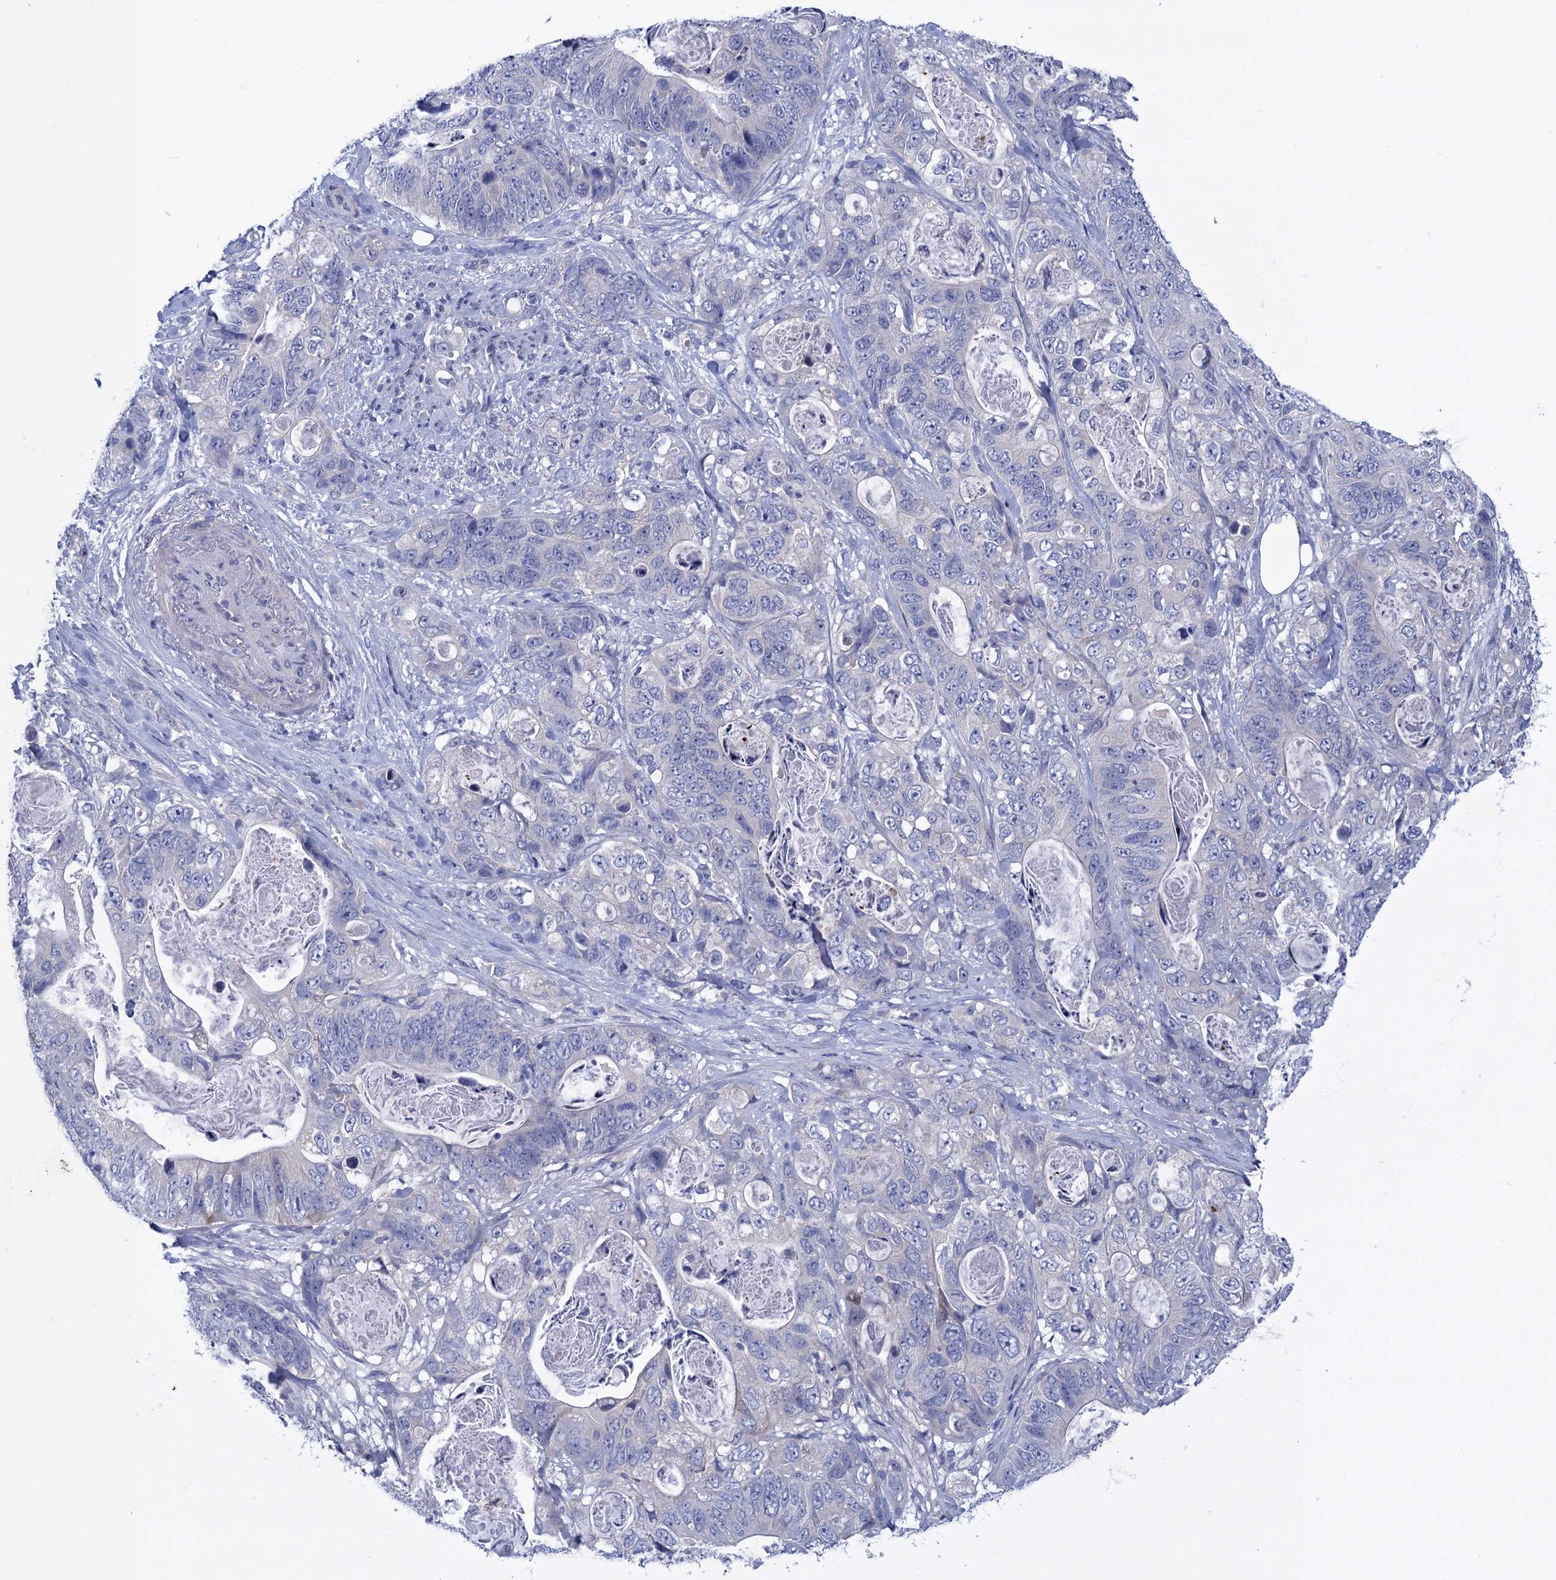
{"staining": {"intensity": "negative", "quantity": "none", "location": "none"}, "tissue": "stomach cancer", "cell_type": "Tumor cells", "image_type": "cancer", "snomed": [{"axis": "morphology", "description": "Normal tissue, NOS"}, {"axis": "morphology", "description": "Adenocarcinoma, NOS"}, {"axis": "topography", "description": "Stomach"}], "caption": "Human stomach cancer stained for a protein using immunohistochemistry (IHC) displays no positivity in tumor cells.", "gene": "SCEL", "patient": {"sex": "female", "age": 89}}